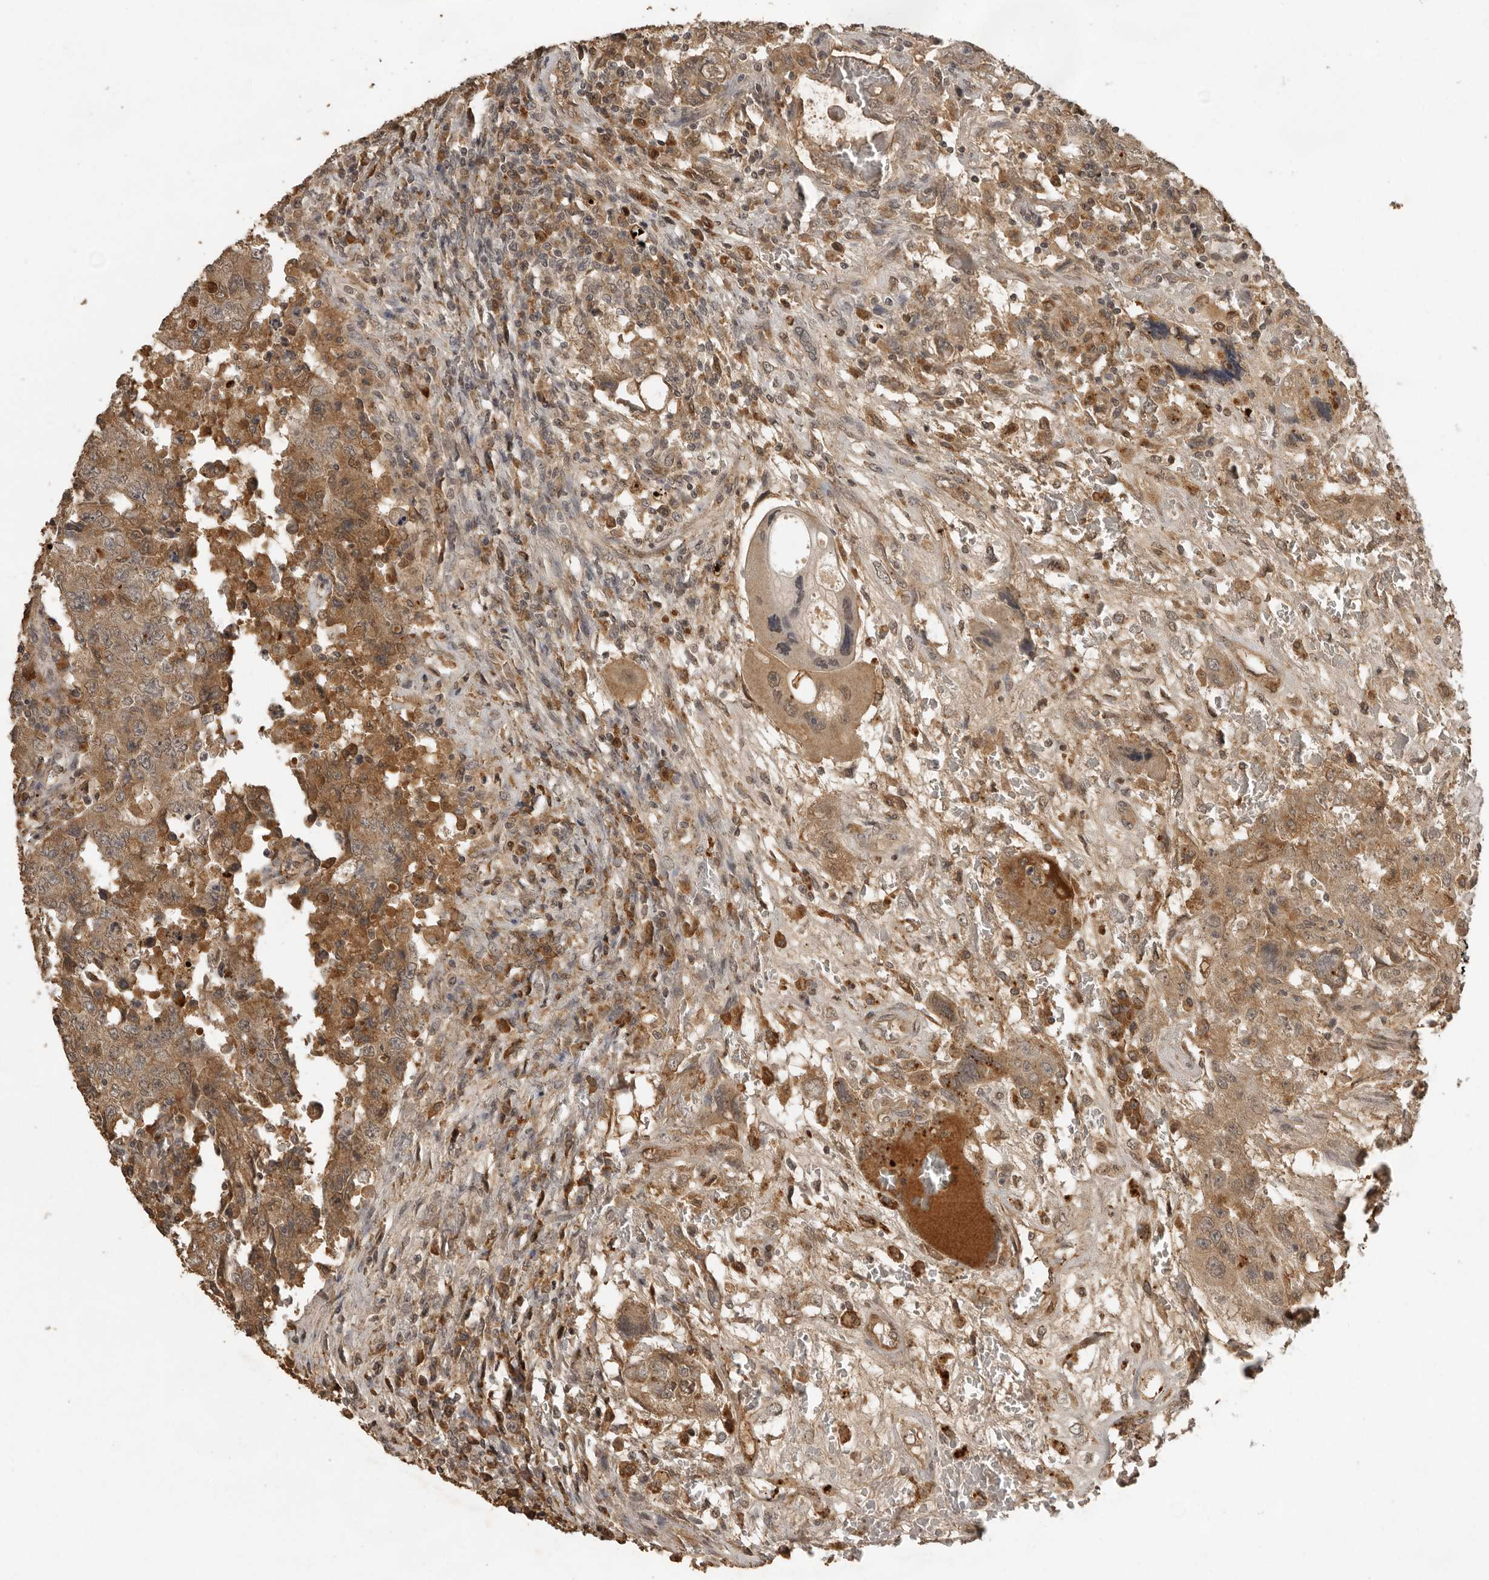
{"staining": {"intensity": "moderate", "quantity": ">75%", "location": "cytoplasmic/membranous"}, "tissue": "testis cancer", "cell_type": "Tumor cells", "image_type": "cancer", "snomed": [{"axis": "morphology", "description": "Carcinoma, Embryonal, NOS"}, {"axis": "topography", "description": "Testis"}], "caption": "There is medium levels of moderate cytoplasmic/membranous positivity in tumor cells of embryonal carcinoma (testis), as demonstrated by immunohistochemical staining (brown color).", "gene": "CTF1", "patient": {"sex": "male", "age": 26}}